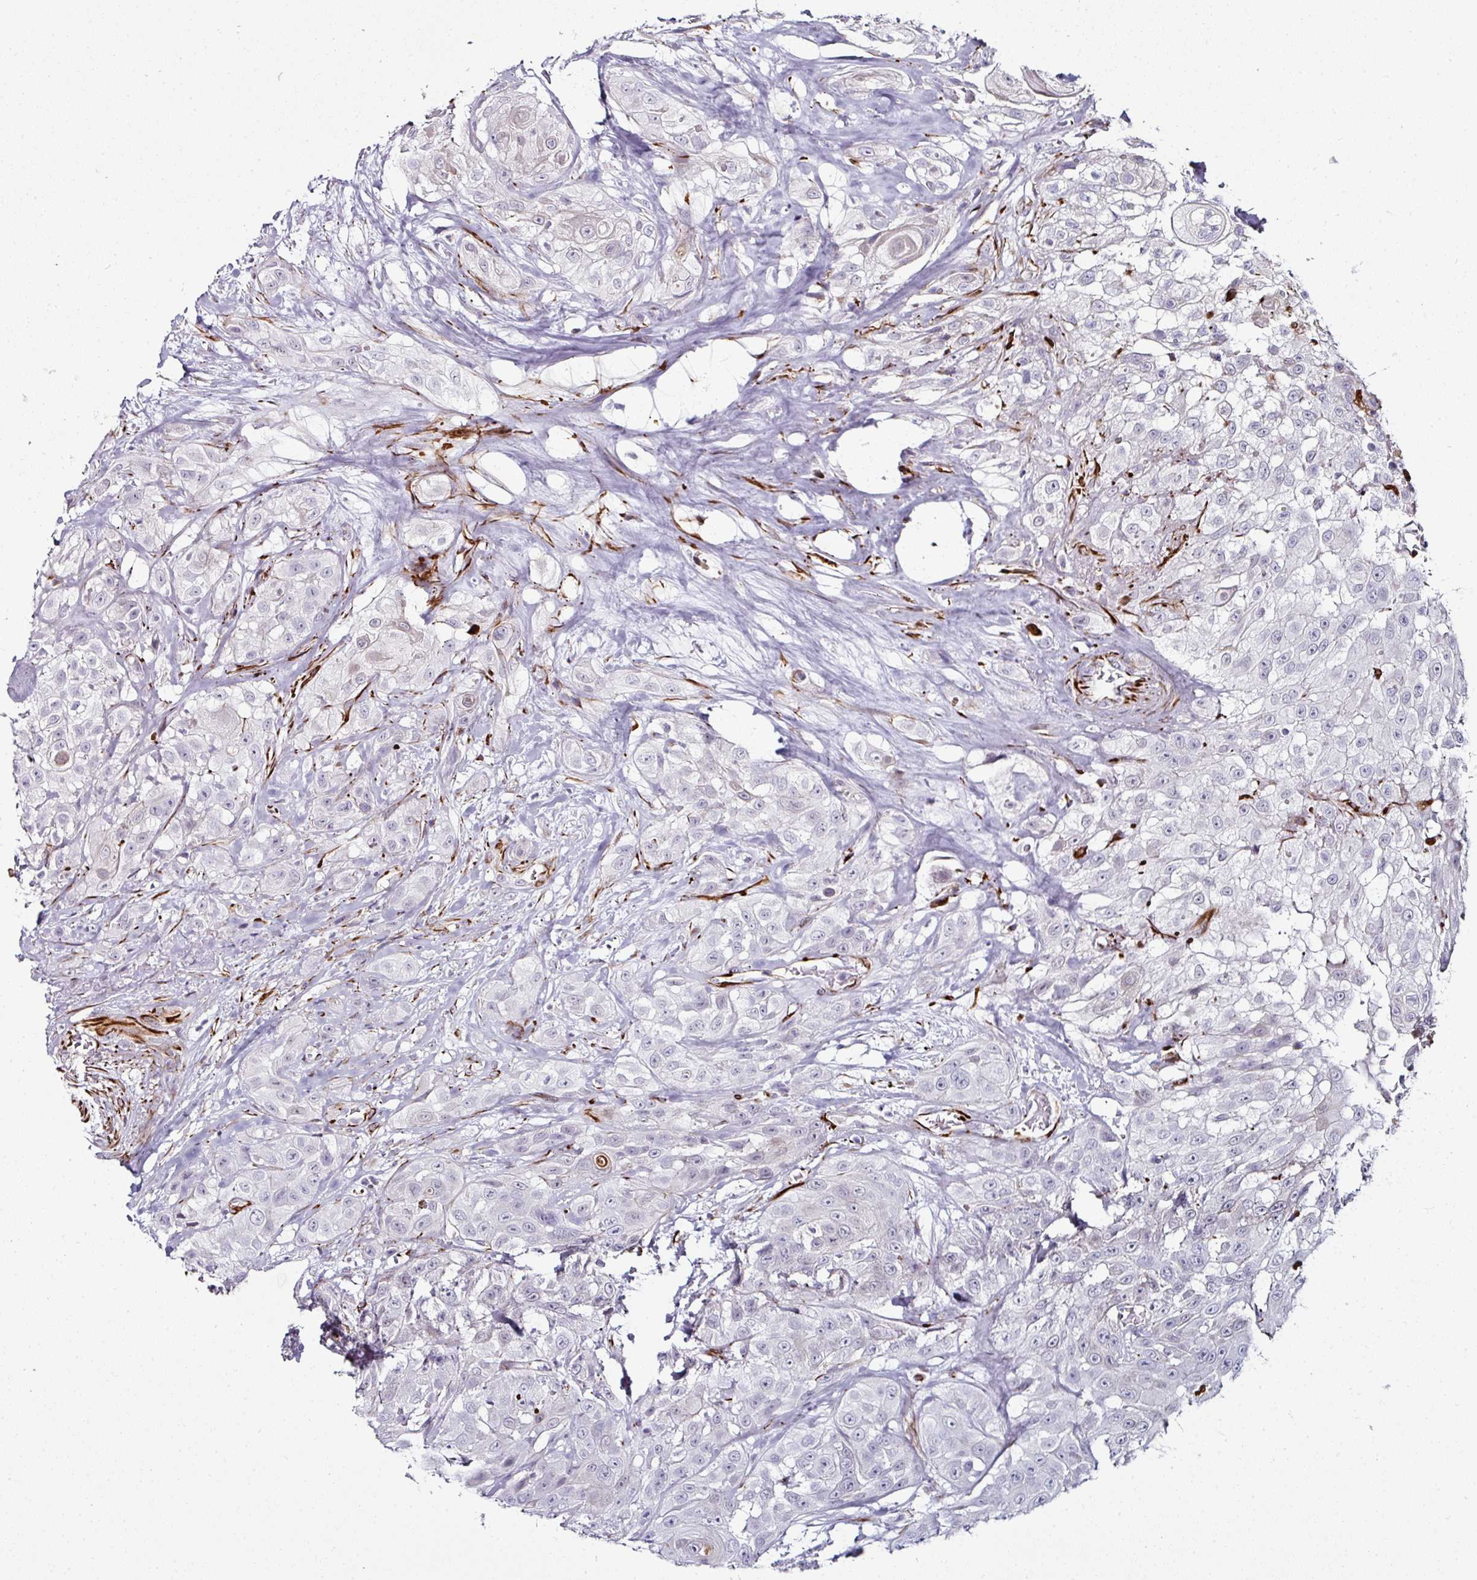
{"staining": {"intensity": "negative", "quantity": "none", "location": "none"}, "tissue": "head and neck cancer", "cell_type": "Tumor cells", "image_type": "cancer", "snomed": [{"axis": "morphology", "description": "Squamous cell carcinoma, NOS"}, {"axis": "topography", "description": "Head-Neck"}], "caption": "Tumor cells are negative for protein expression in human head and neck squamous cell carcinoma.", "gene": "TMPRSS9", "patient": {"sex": "male", "age": 83}}